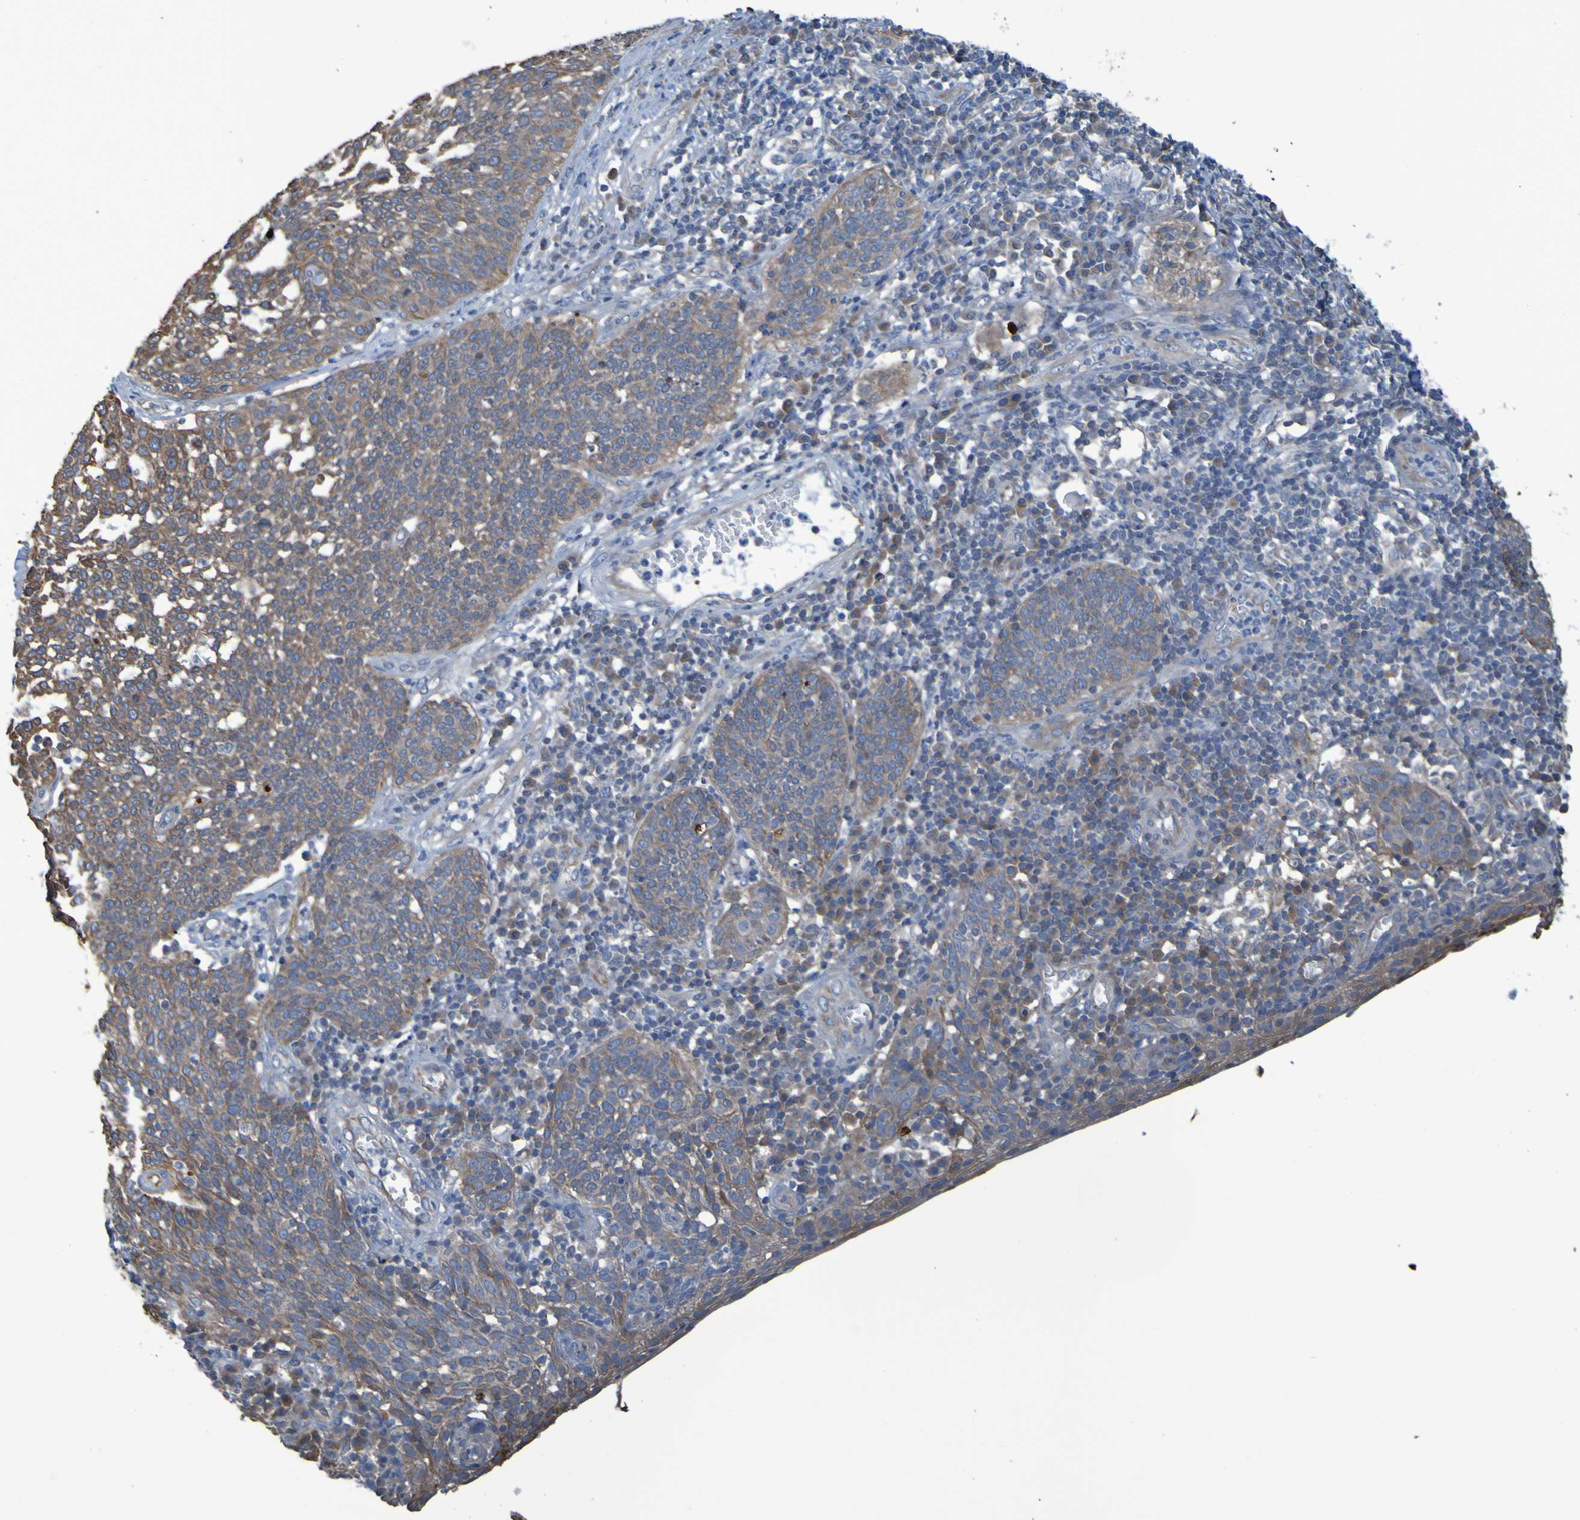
{"staining": {"intensity": "moderate", "quantity": ">75%", "location": "cytoplasmic/membranous"}, "tissue": "cervical cancer", "cell_type": "Tumor cells", "image_type": "cancer", "snomed": [{"axis": "morphology", "description": "Squamous cell carcinoma, NOS"}, {"axis": "topography", "description": "Cervix"}], "caption": "IHC of human cervical cancer (squamous cell carcinoma) shows medium levels of moderate cytoplasmic/membranous staining in about >75% of tumor cells.", "gene": "NPRL3", "patient": {"sex": "female", "age": 34}}